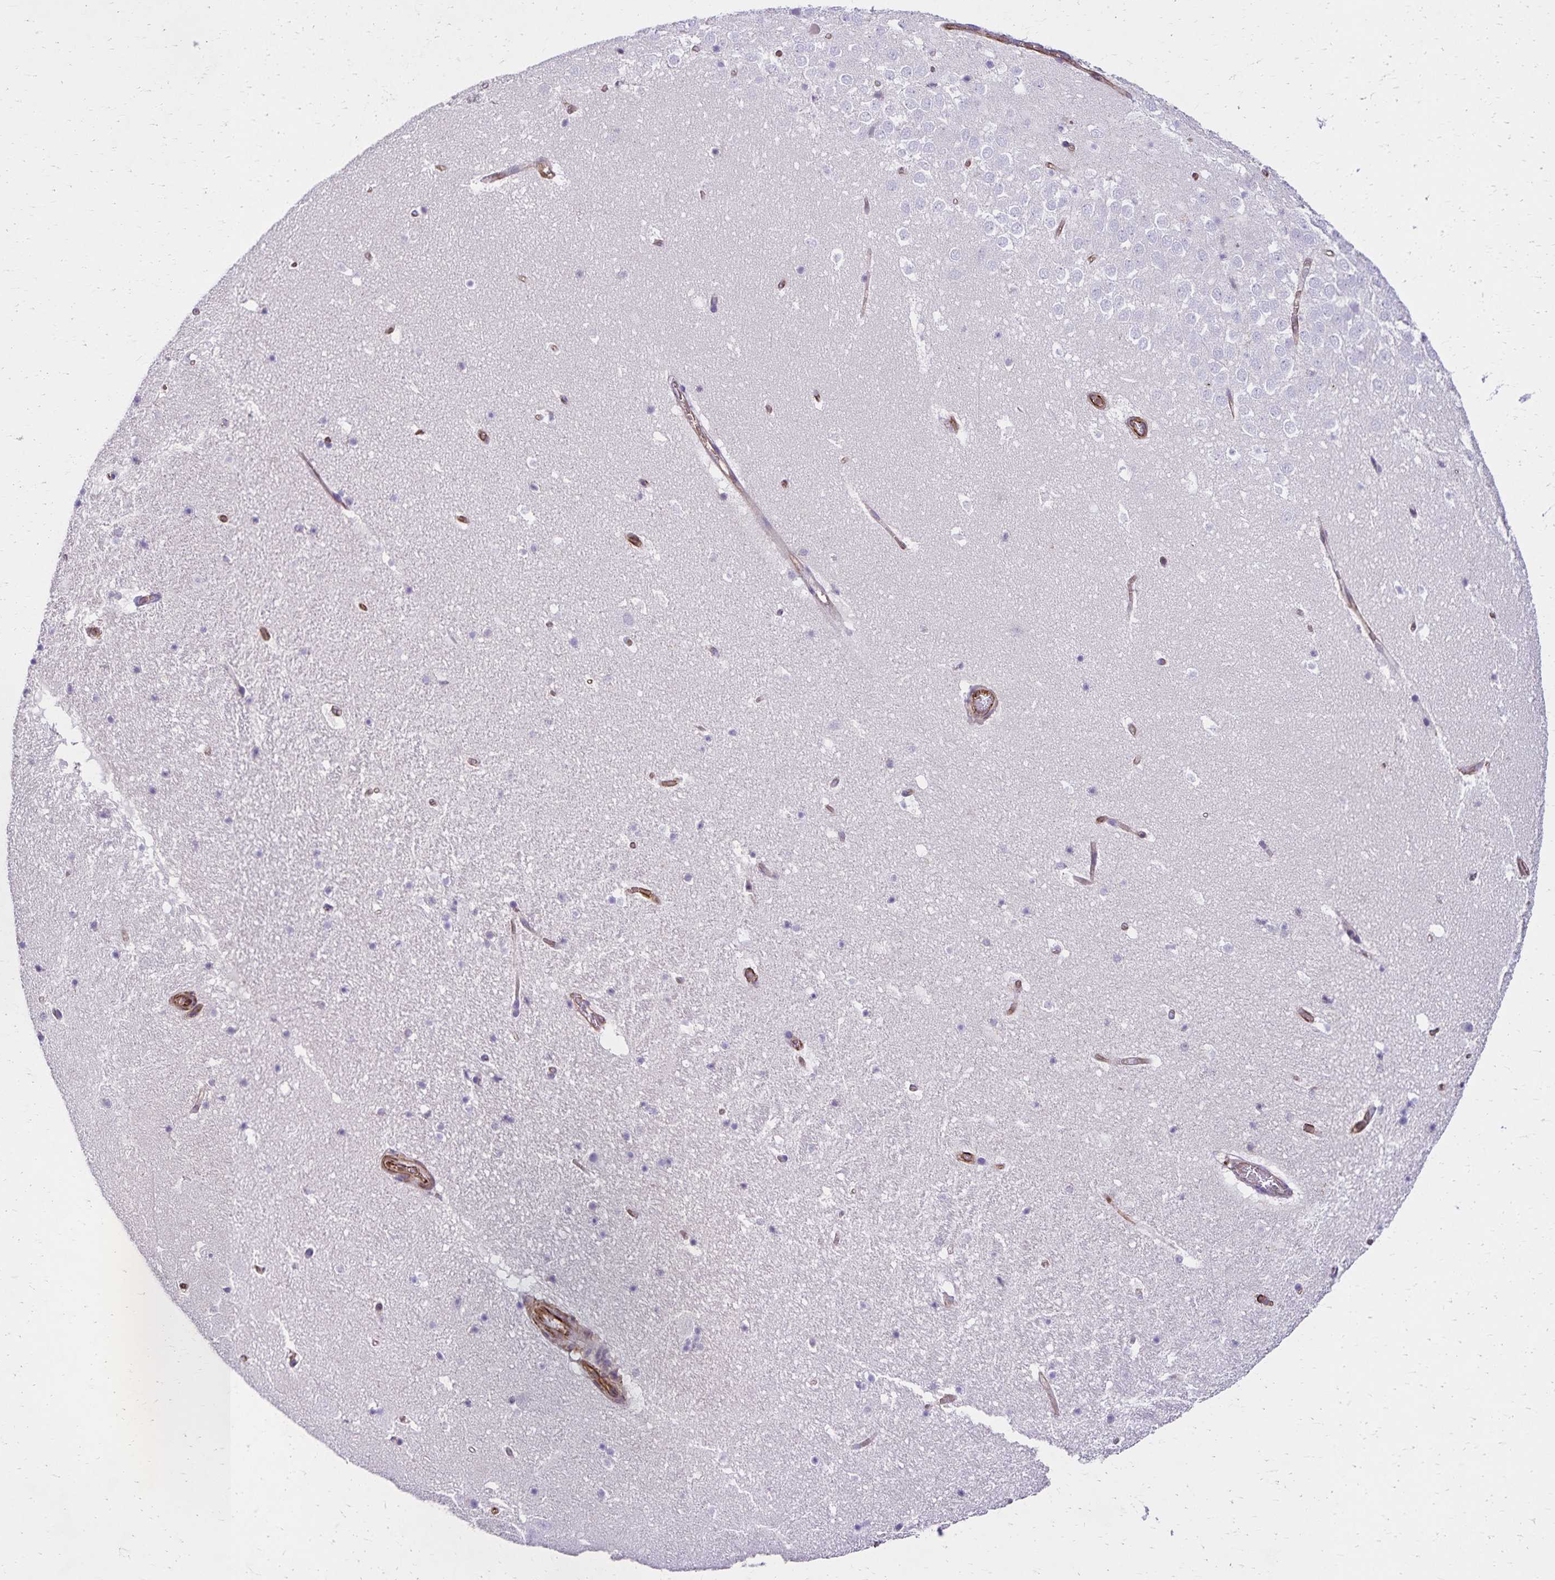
{"staining": {"intensity": "negative", "quantity": "none", "location": "none"}, "tissue": "hippocampus", "cell_type": "Glial cells", "image_type": "normal", "snomed": [{"axis": "morphology", "description": "Normal tissue, NOS"}, {"axis": "topography", "description": "Hippocampus"}], "caption": "Immunohistochemical staining of normal human hippocampus exhibits no significant positivity in glial cells. The staining is performed using DAB brown chromogen with nuclei counter-stained in using hematoxylin.", "gene": "TRPV6", "patient": {"sex": "female", "age": 42}}